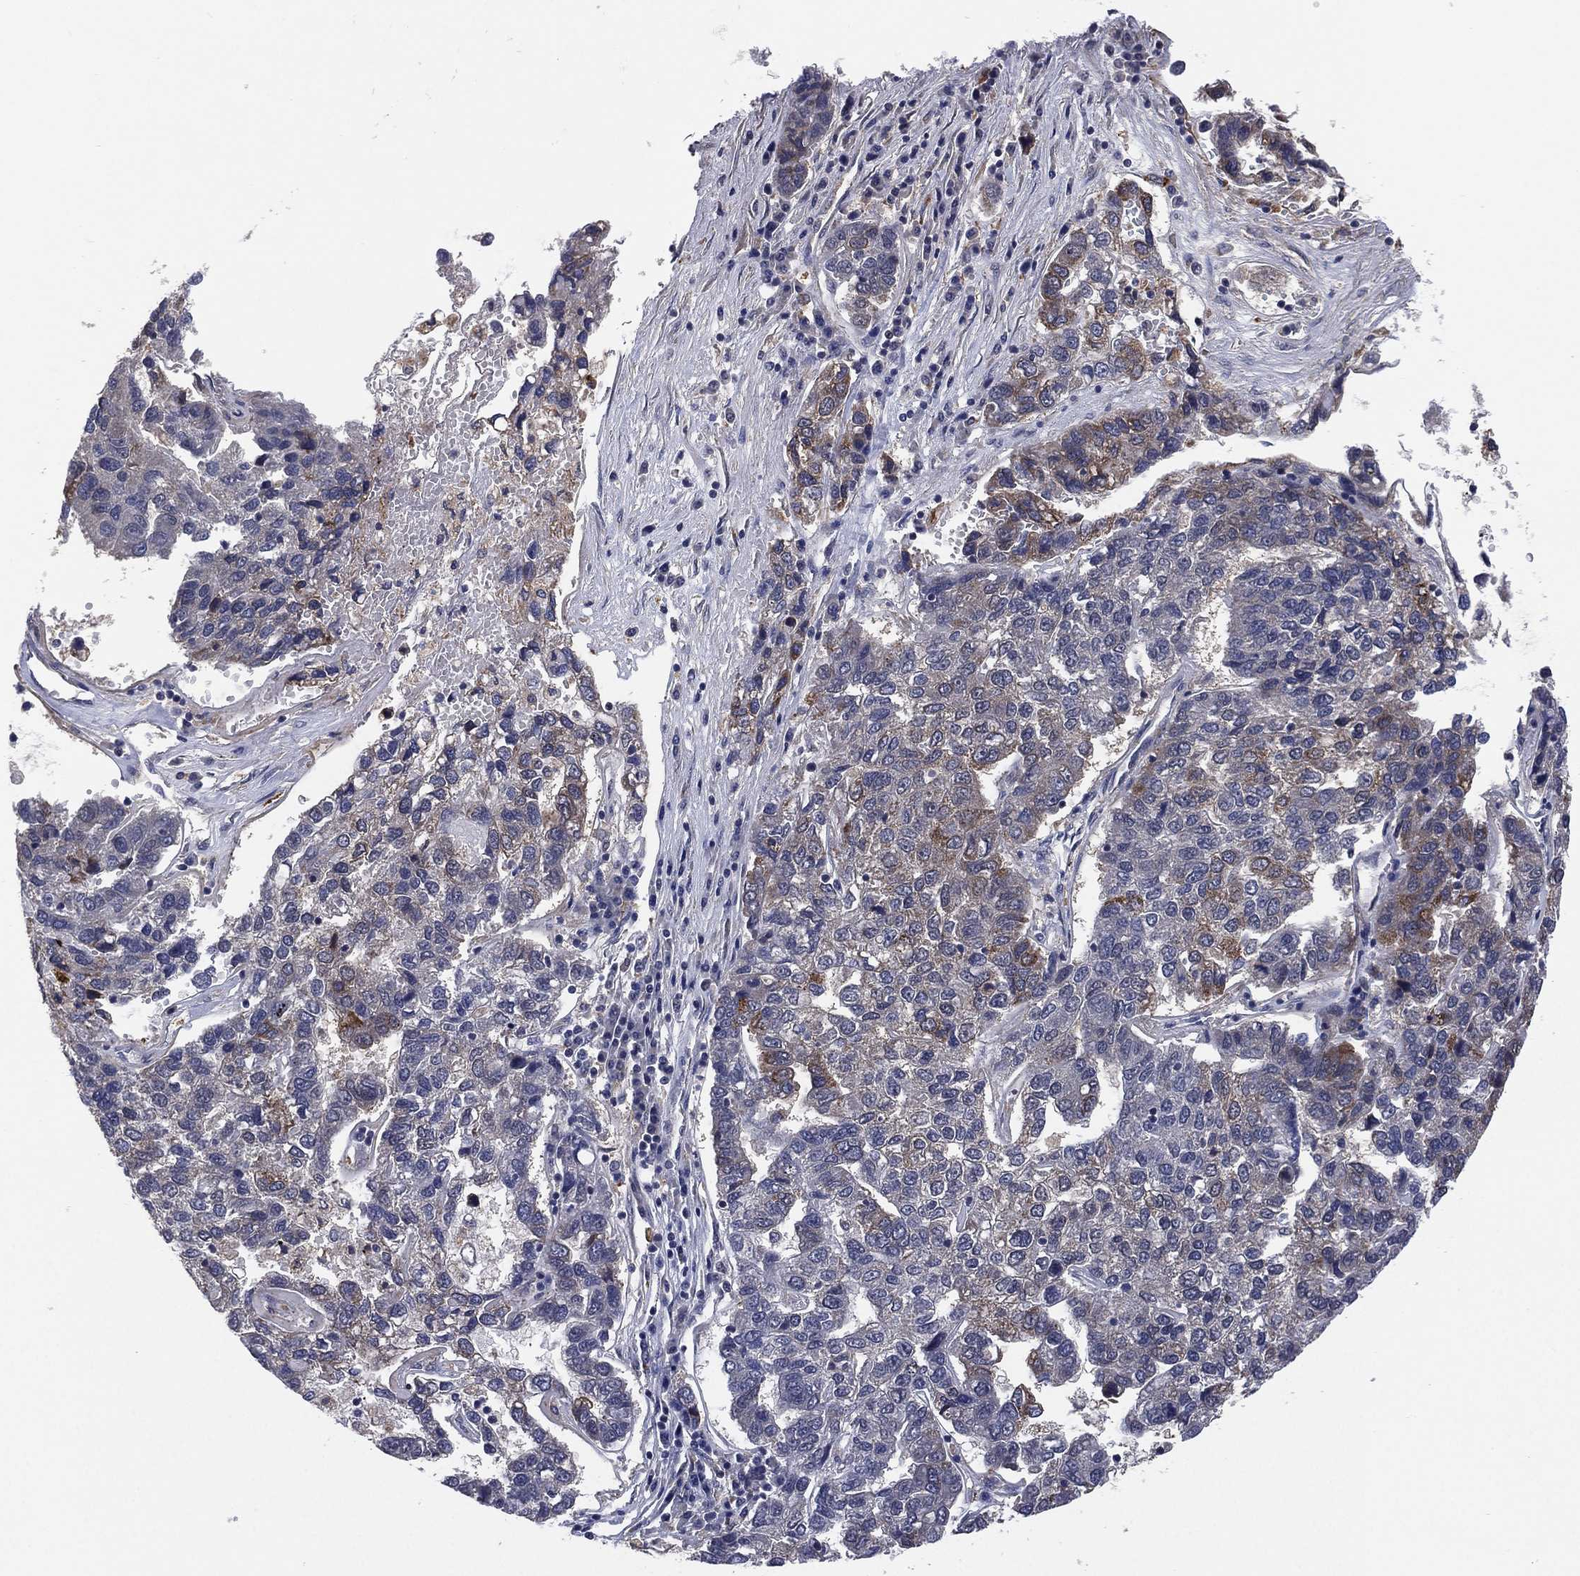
{"staining": {"intensity": "moderate", "quantity": "<25%", "location": "cytoplasmic/membranous"}, "tissue": "pancreatic cancer", "cell_type": "Tumor cells", "image_type": "cancer", "snomed": [{"axis": "morphology", "description": "Adenocarcinoma, NOS"}, {"axis": "topography", "description": "Pancreas"}], "caption": "Immunohistochemical staining of adenocarcinoma (pancreatic) shows low levels of moderate cytoplasmic/membranous protein staining in about <25% of tumor cells.", "gene": "SELENOO", "patient": {"sex": "female", "age": 61}}